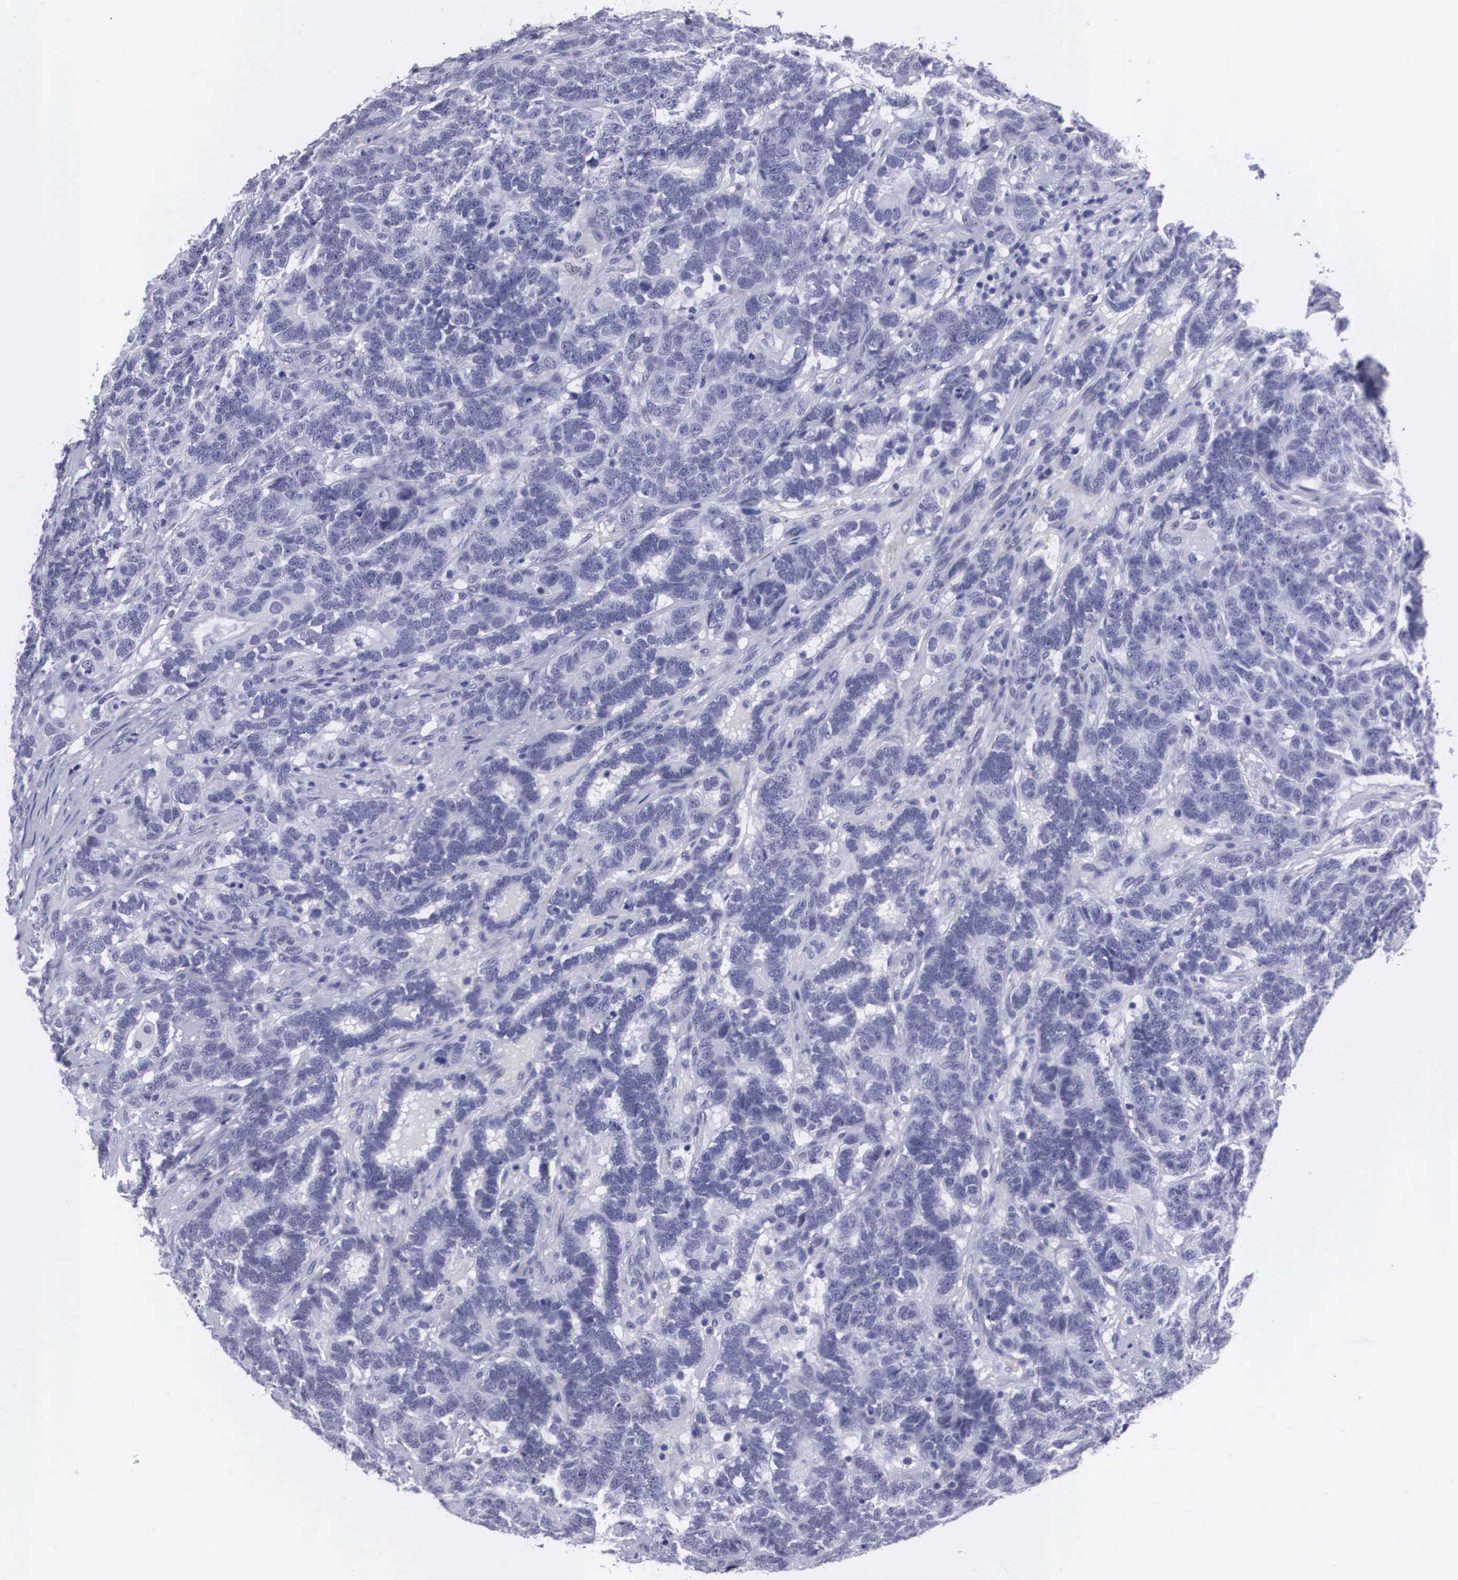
{"staining": {"intensity": "negative", "quantity": "none", "location": "none"}, "tissue": "testis cancer", "cell_type": "Tumor cells", "image_type": "cancer", "snomed": [{"axis": "morphology", "description": "Carcinoma, Embryonal, NOS"}, {"axis": "topography", "description": "Testis"}], "caption": "The immunohistochemistry (IHC) image has no significant staining in tumor cells of testis cancer tissue. The staining is performed using DAB (3,3'-diaminobenzidine) brown chromogen with nuclei counter-stained in using hematoxylin.", "gene": "C22orf31", "patient": {"sex": "male", "age": 26}}